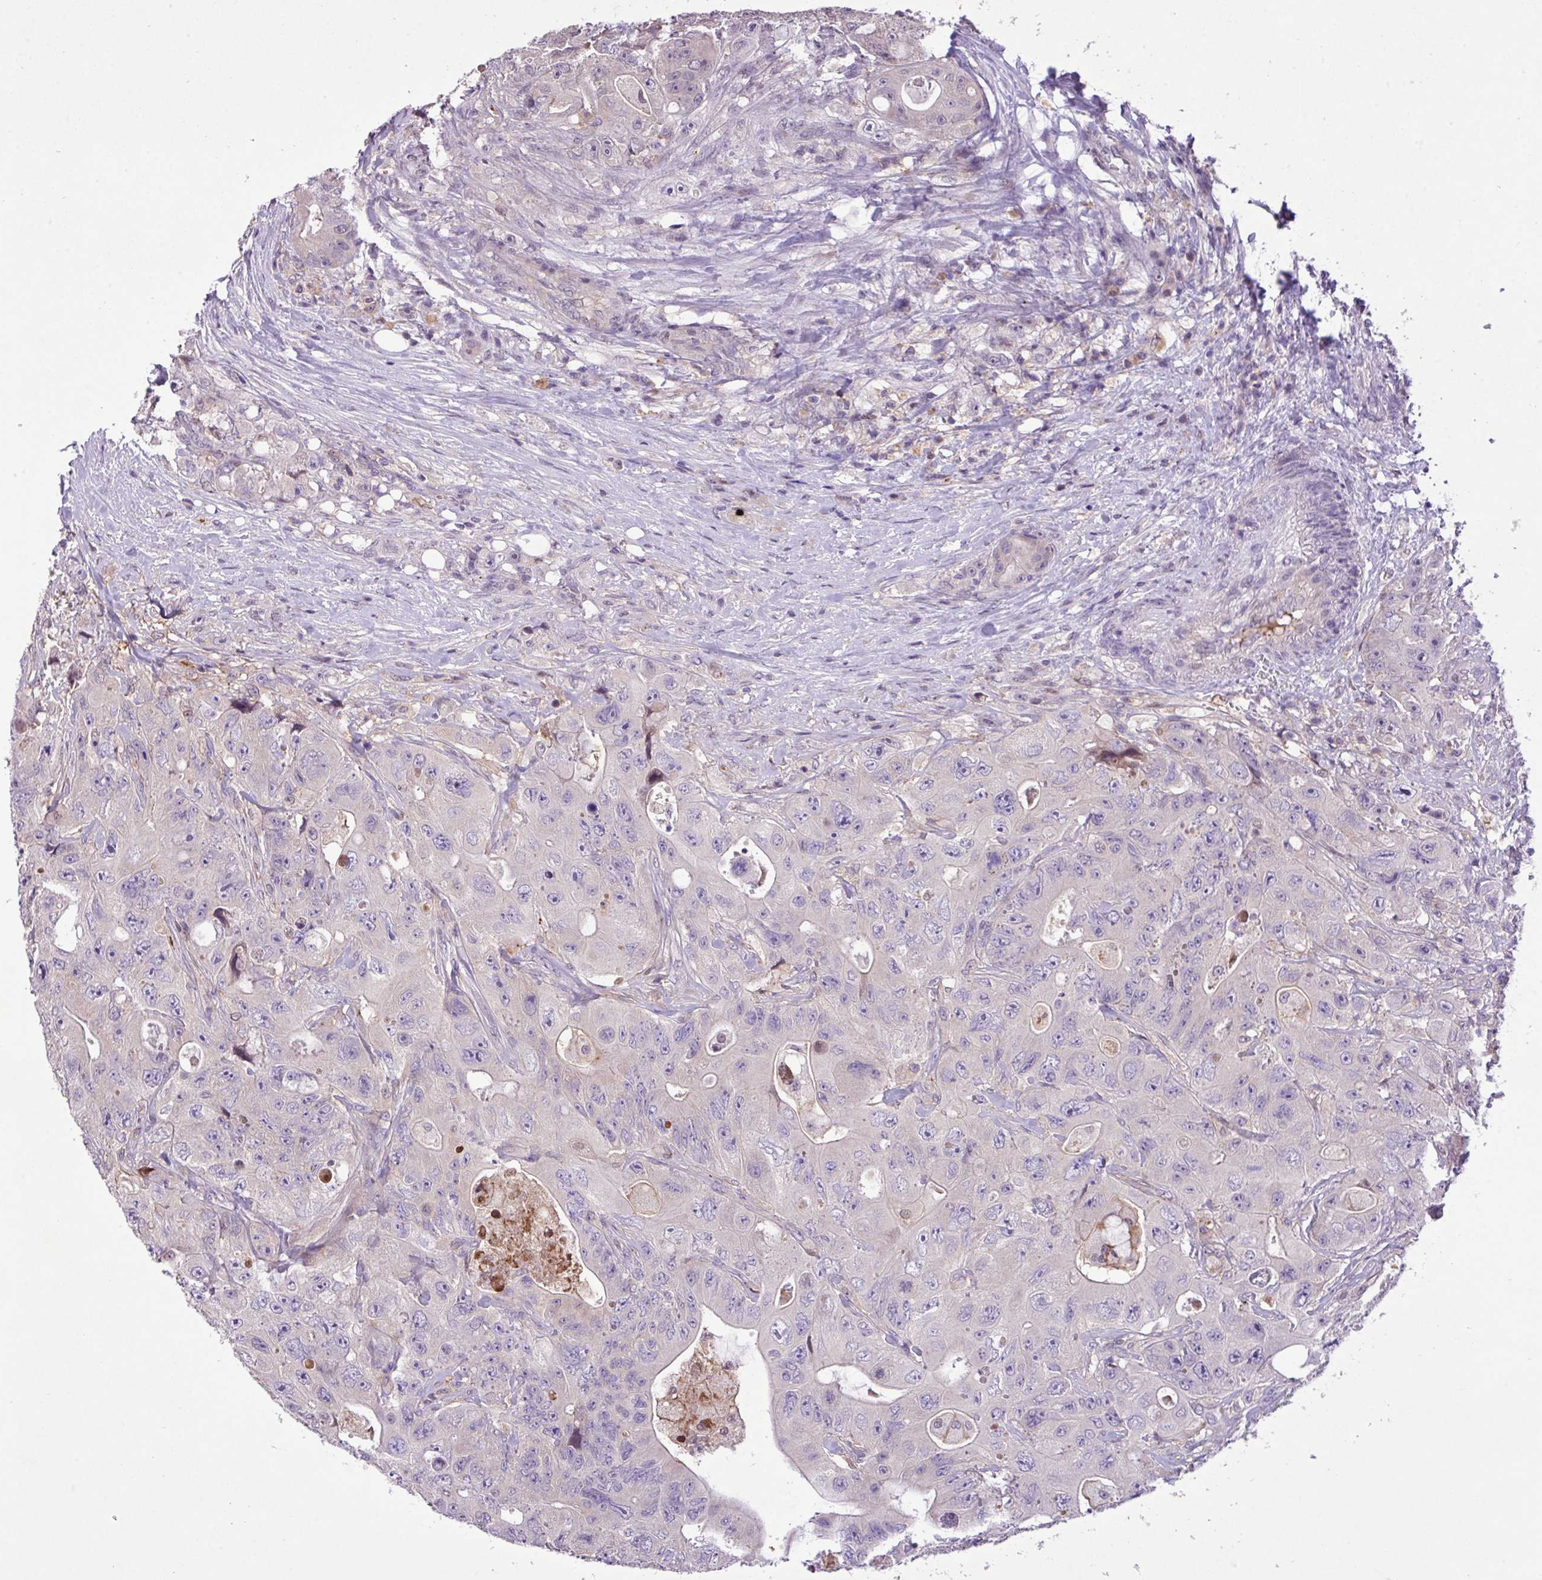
{"staining": {"intensity": "negative", "quantity": "none", "location": "none"}, "tissue": "colorectal cancer", "cell_type": "Tumor cells", "image_type": "cancer", "snomed": [{"axis": "morphology", "description": "Adenocarcinoma, NOS"}, {"axis": "topography", "description": "Colon"}], "caption": "This is a histopathology image of immunohistochemistry (IHC) staining of adenocarcinoma (colorectal), which shows no expression in tumor cells. Brightfield microscopy of immunohistochemistry (IHC) stained with DAB (brown) and hematoxylin (blue), captured at high magnification.", "gene": "RPP25L", "patient": {"sex": "female", "age": 46}}